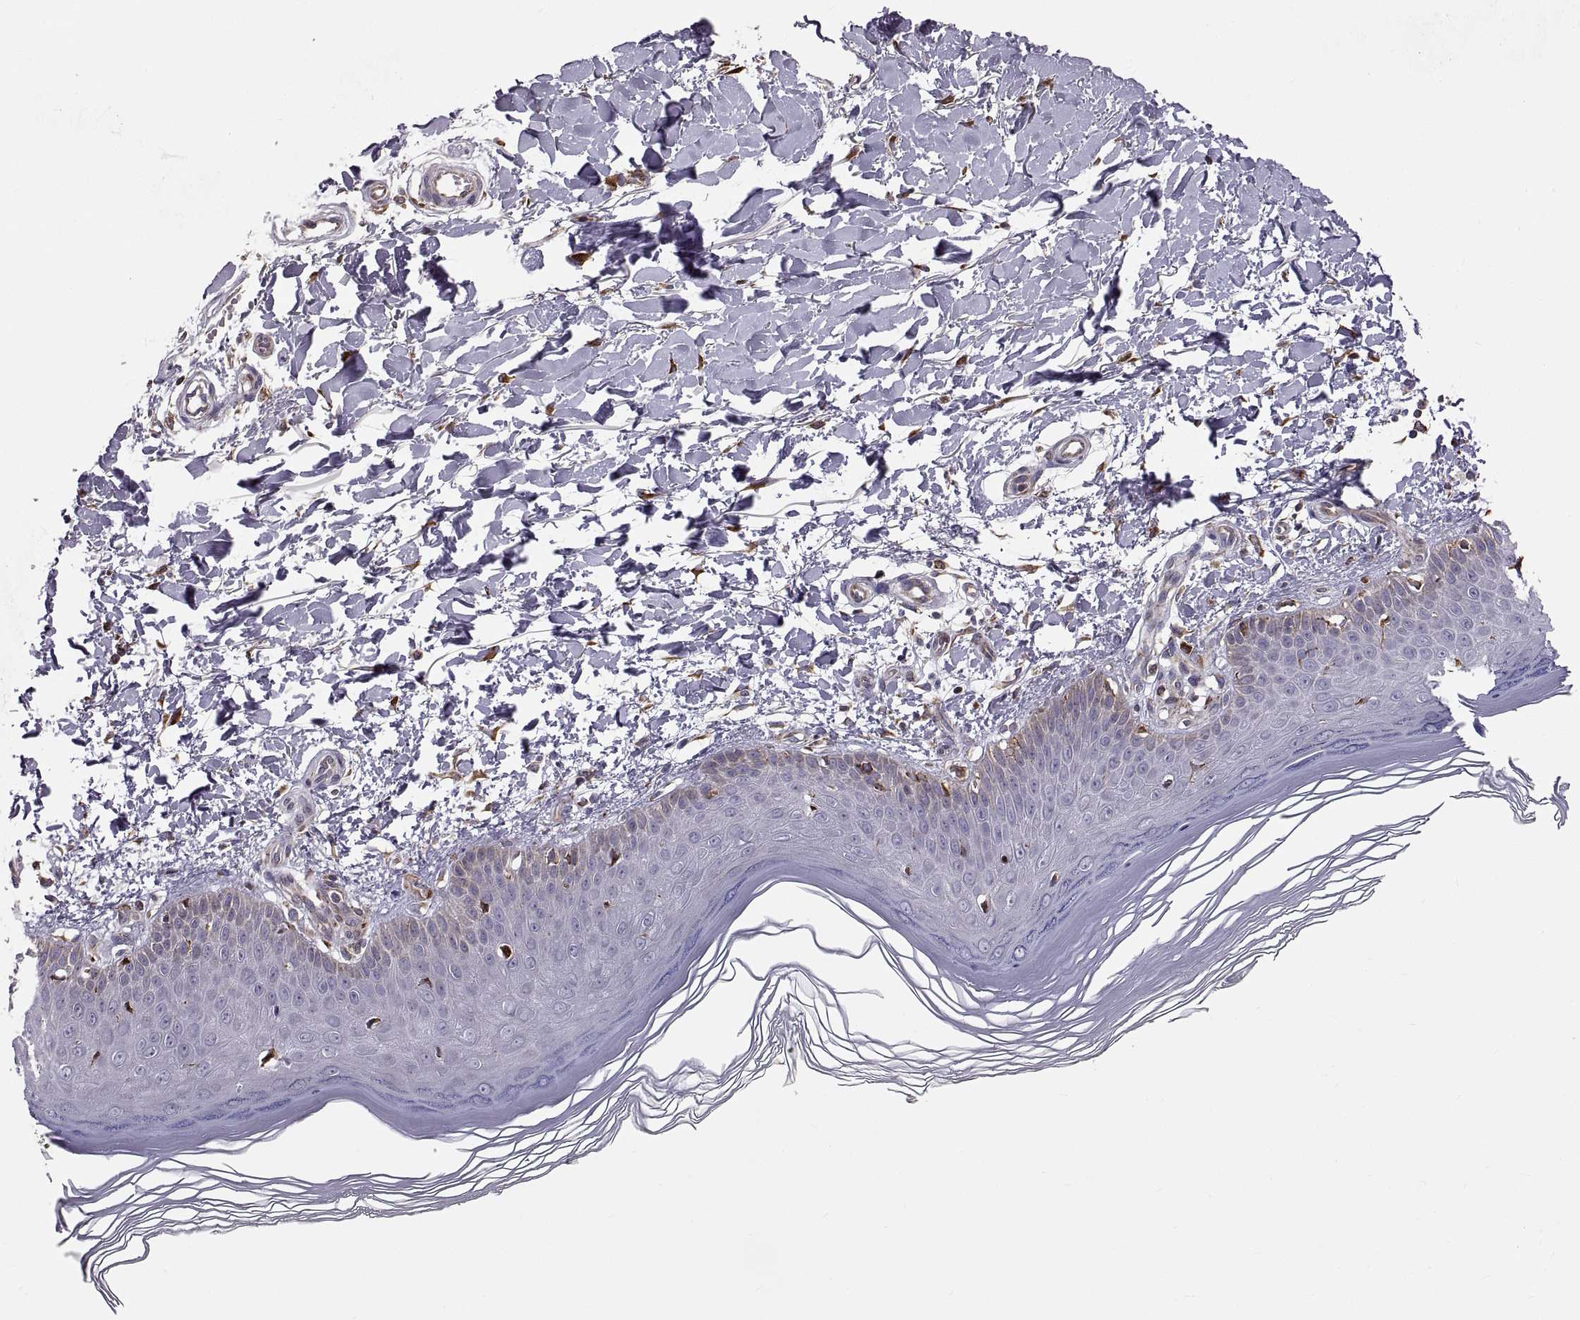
{"staining": {"intensity": "negative", "quantity": "none", "location": "none"}, "tissue": "skin", "cell_type": "Fibroblasts", "image_type": "normal", "snomed": [{"axis": "morphology", "description": "Normal tissue, NOS"}, {"axis": "topography", "description": "Skin"}], "caption": "DAB immunohistochemical staining of normal human skin exhibits no significant positivity in fibroblasts.", "gene": "PLEKHB2", "patient": {"sex": "female", "age": 62}}